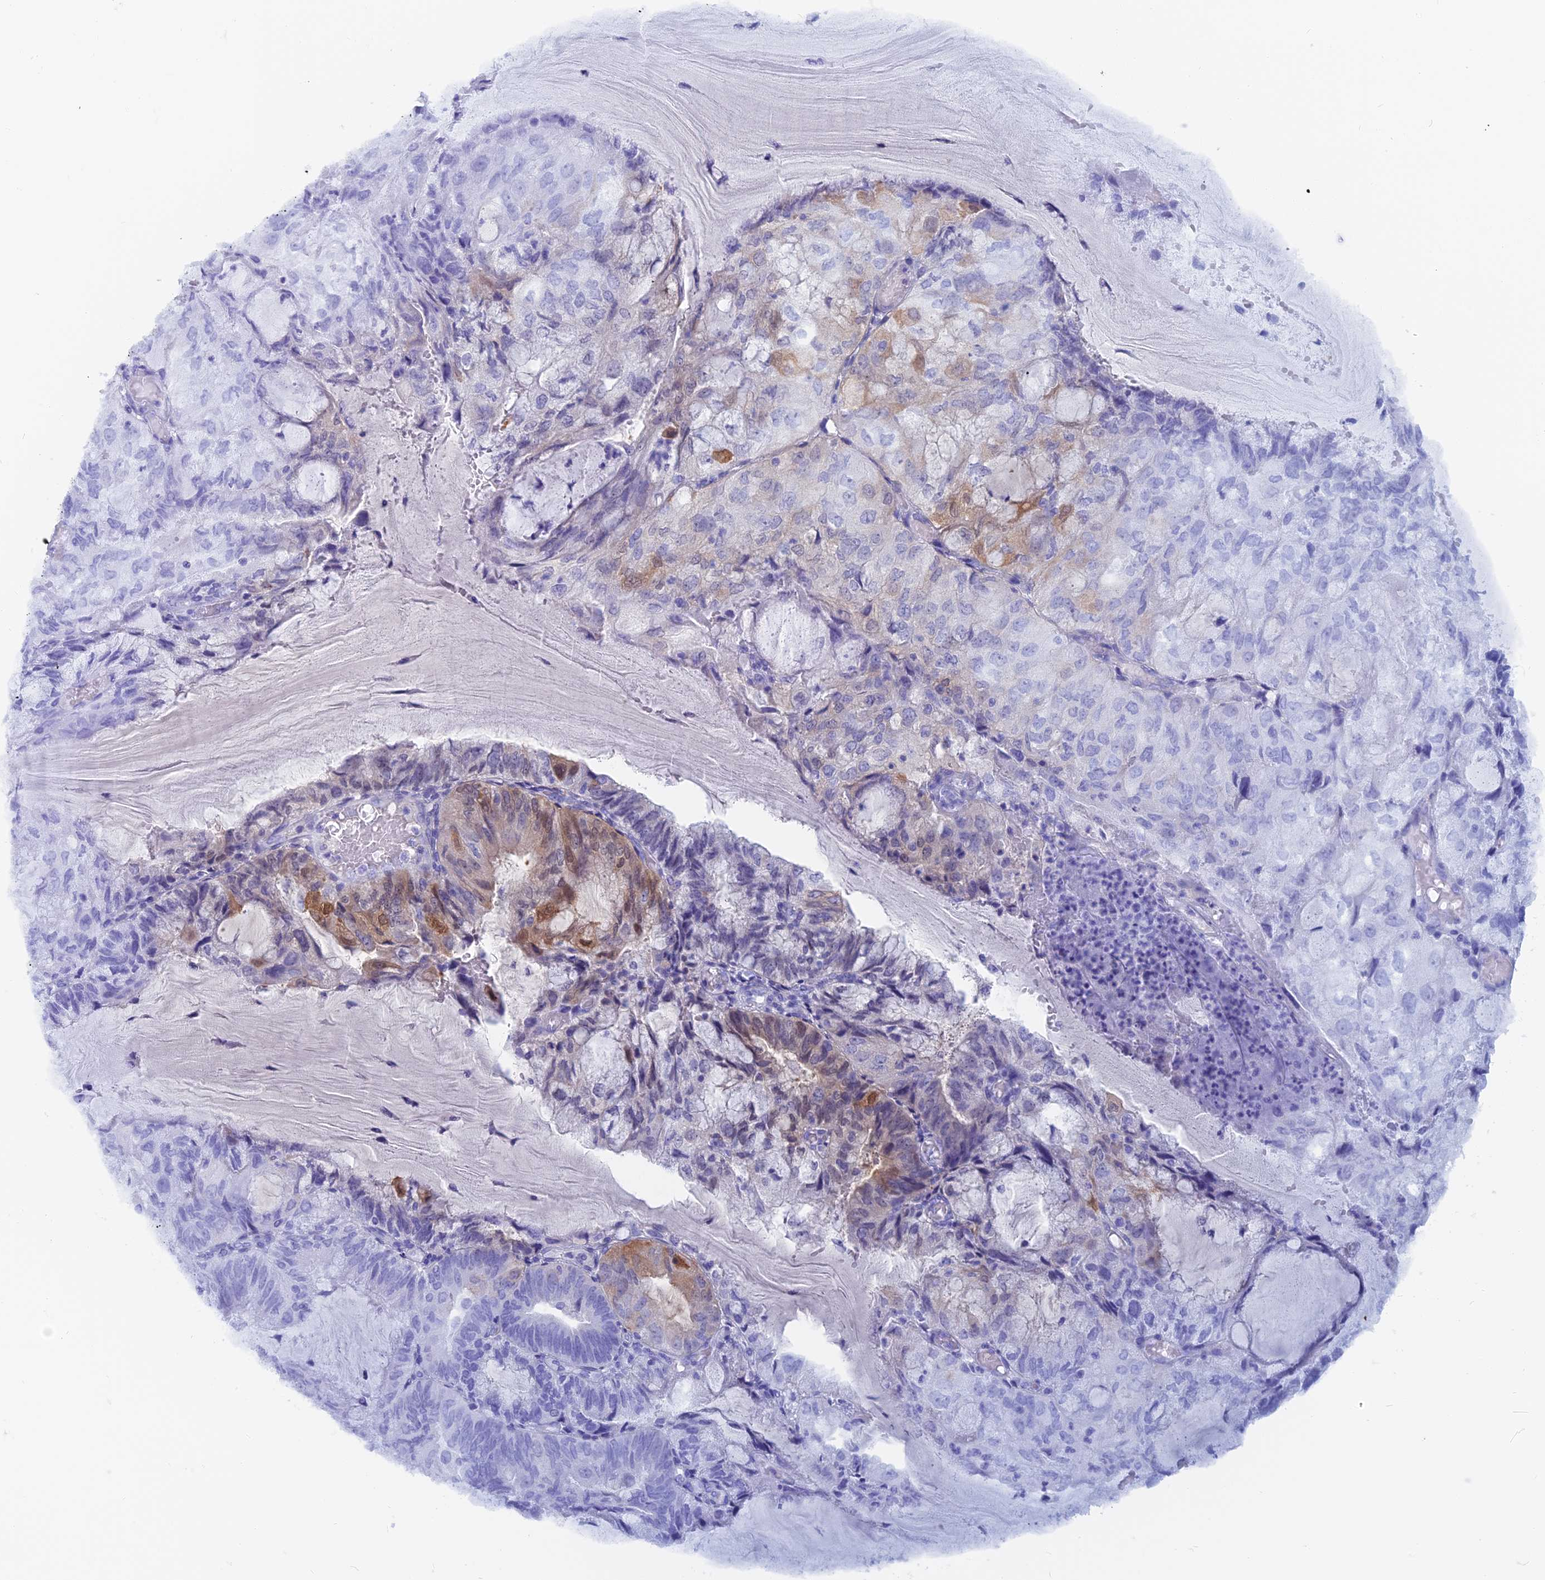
{"staining": {"intensity": "moderate", "quantity": "<25%", "location": "cytoplasmic/membranous,nuclear"}, "tissue": "endometrial cancer", "cell_type": "Tumor cells", "image_type": "cancer", "snomed": [{"axis": "morphology", "description": "Adenocarcinoma, NOS"}, {"axis": "topography", "description": "Endometrium"}], "caption": "DAB (3,3'-diaminobenzidine) immunohistochemical staining of human endometrial cancer (adenocarcinoma) exhibits moderate cytoplasmic/membranous and nuclear protein expression in approximately <25% of tumor cells.", "gene": "CAPS", "patient": {"sex": "female", "age": 81}}